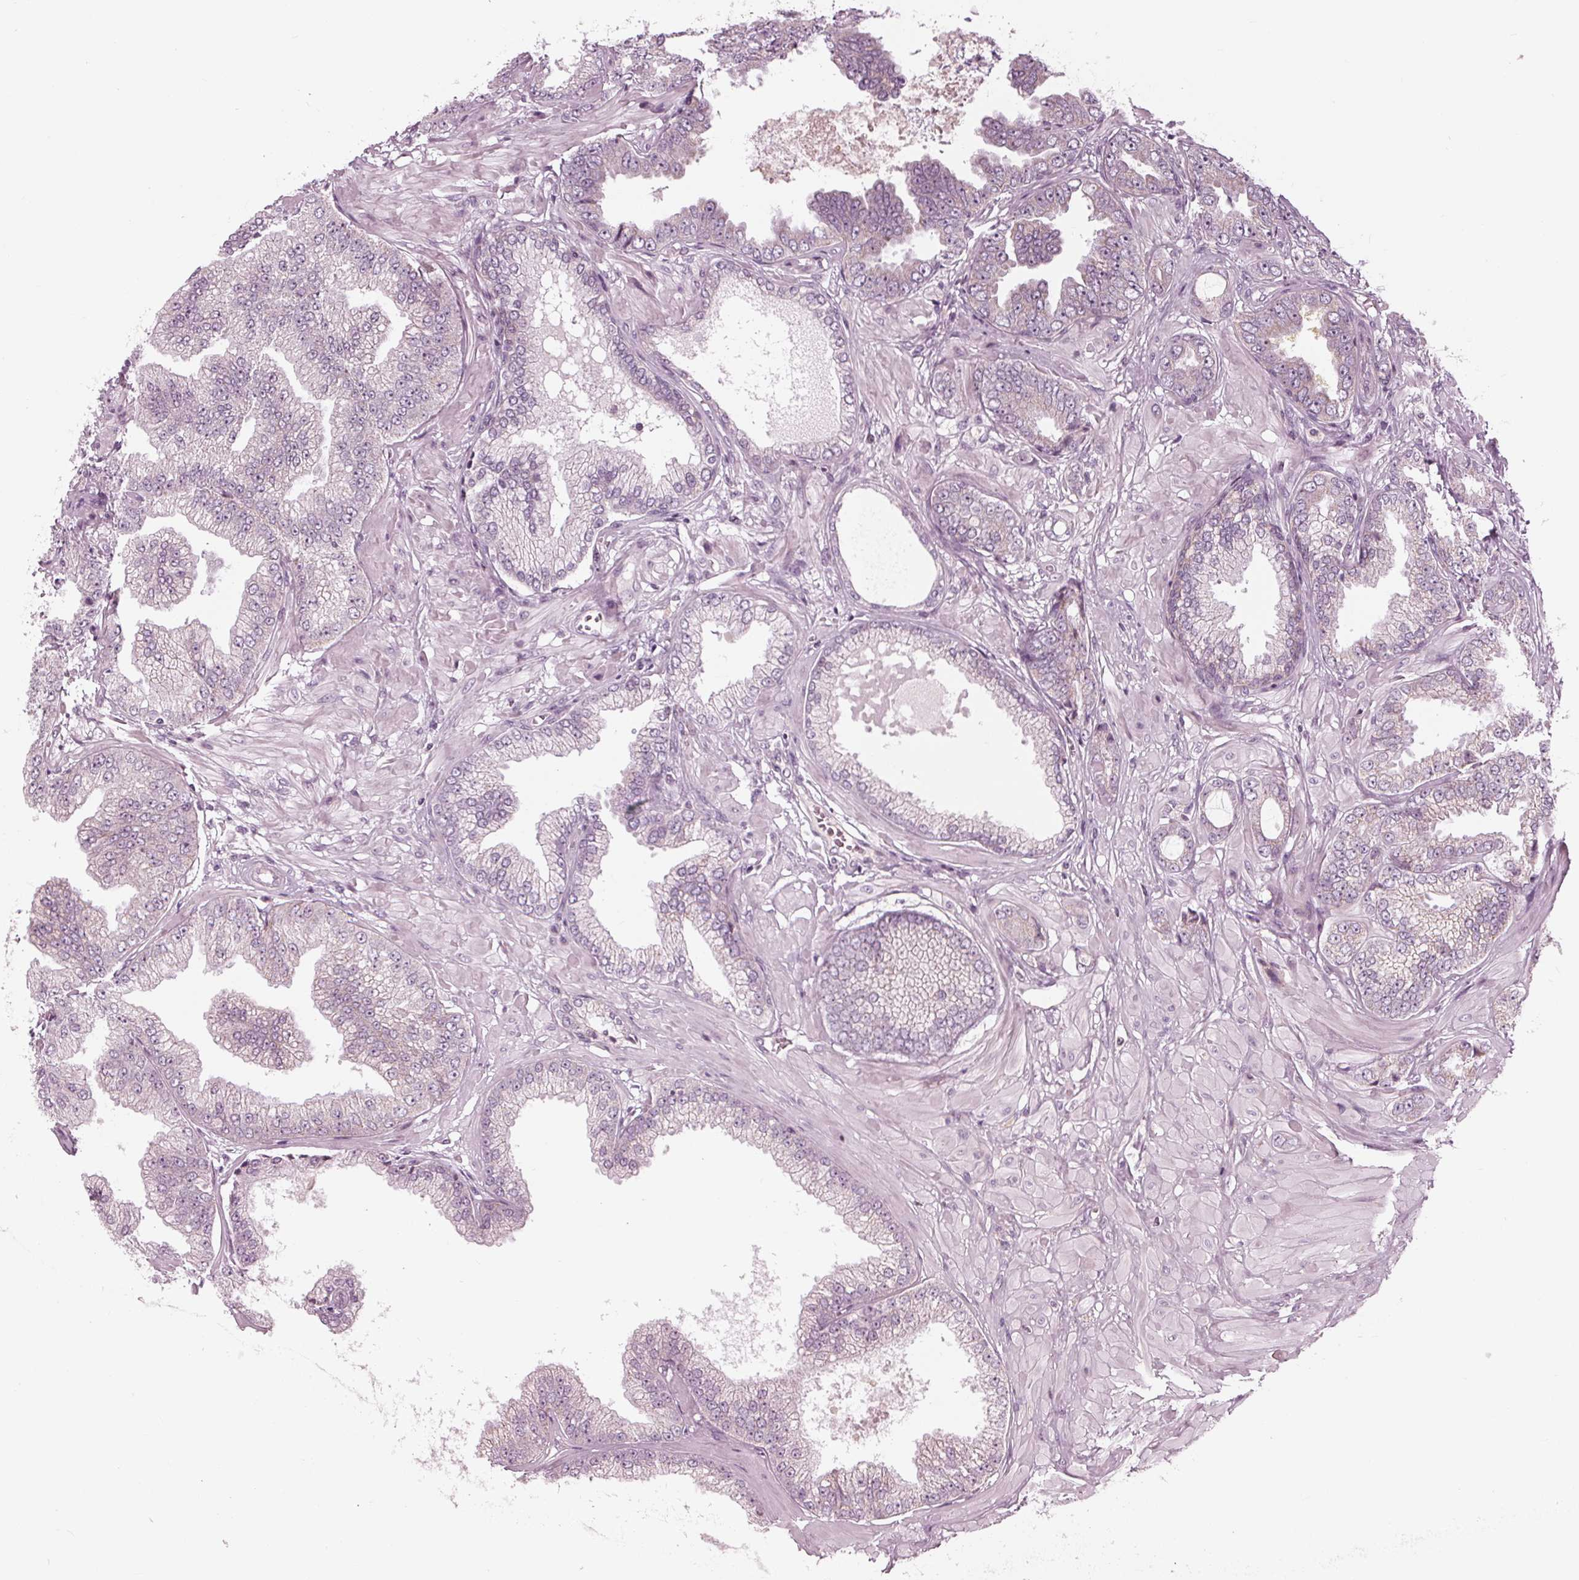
{"staining": {"intensity": "negative", "quantity": "none", "location": "none"}, "tissue": "prostate cancer", "cell_type": "Tumor cells", "image_type": "cancer", "snomed": [{"axis": "morphology", "description": "Adenocarcinoma, Low grade"}, {"axis": "topography", "description": "Prostate"}], "caption": "DAB immunohistochemical staining of low-grade adenocarcinoma (prostate) reveals no significant positivity in tumor cells.", "gene": "CLN6", "patient": {"sex": "male", "age": 55}}